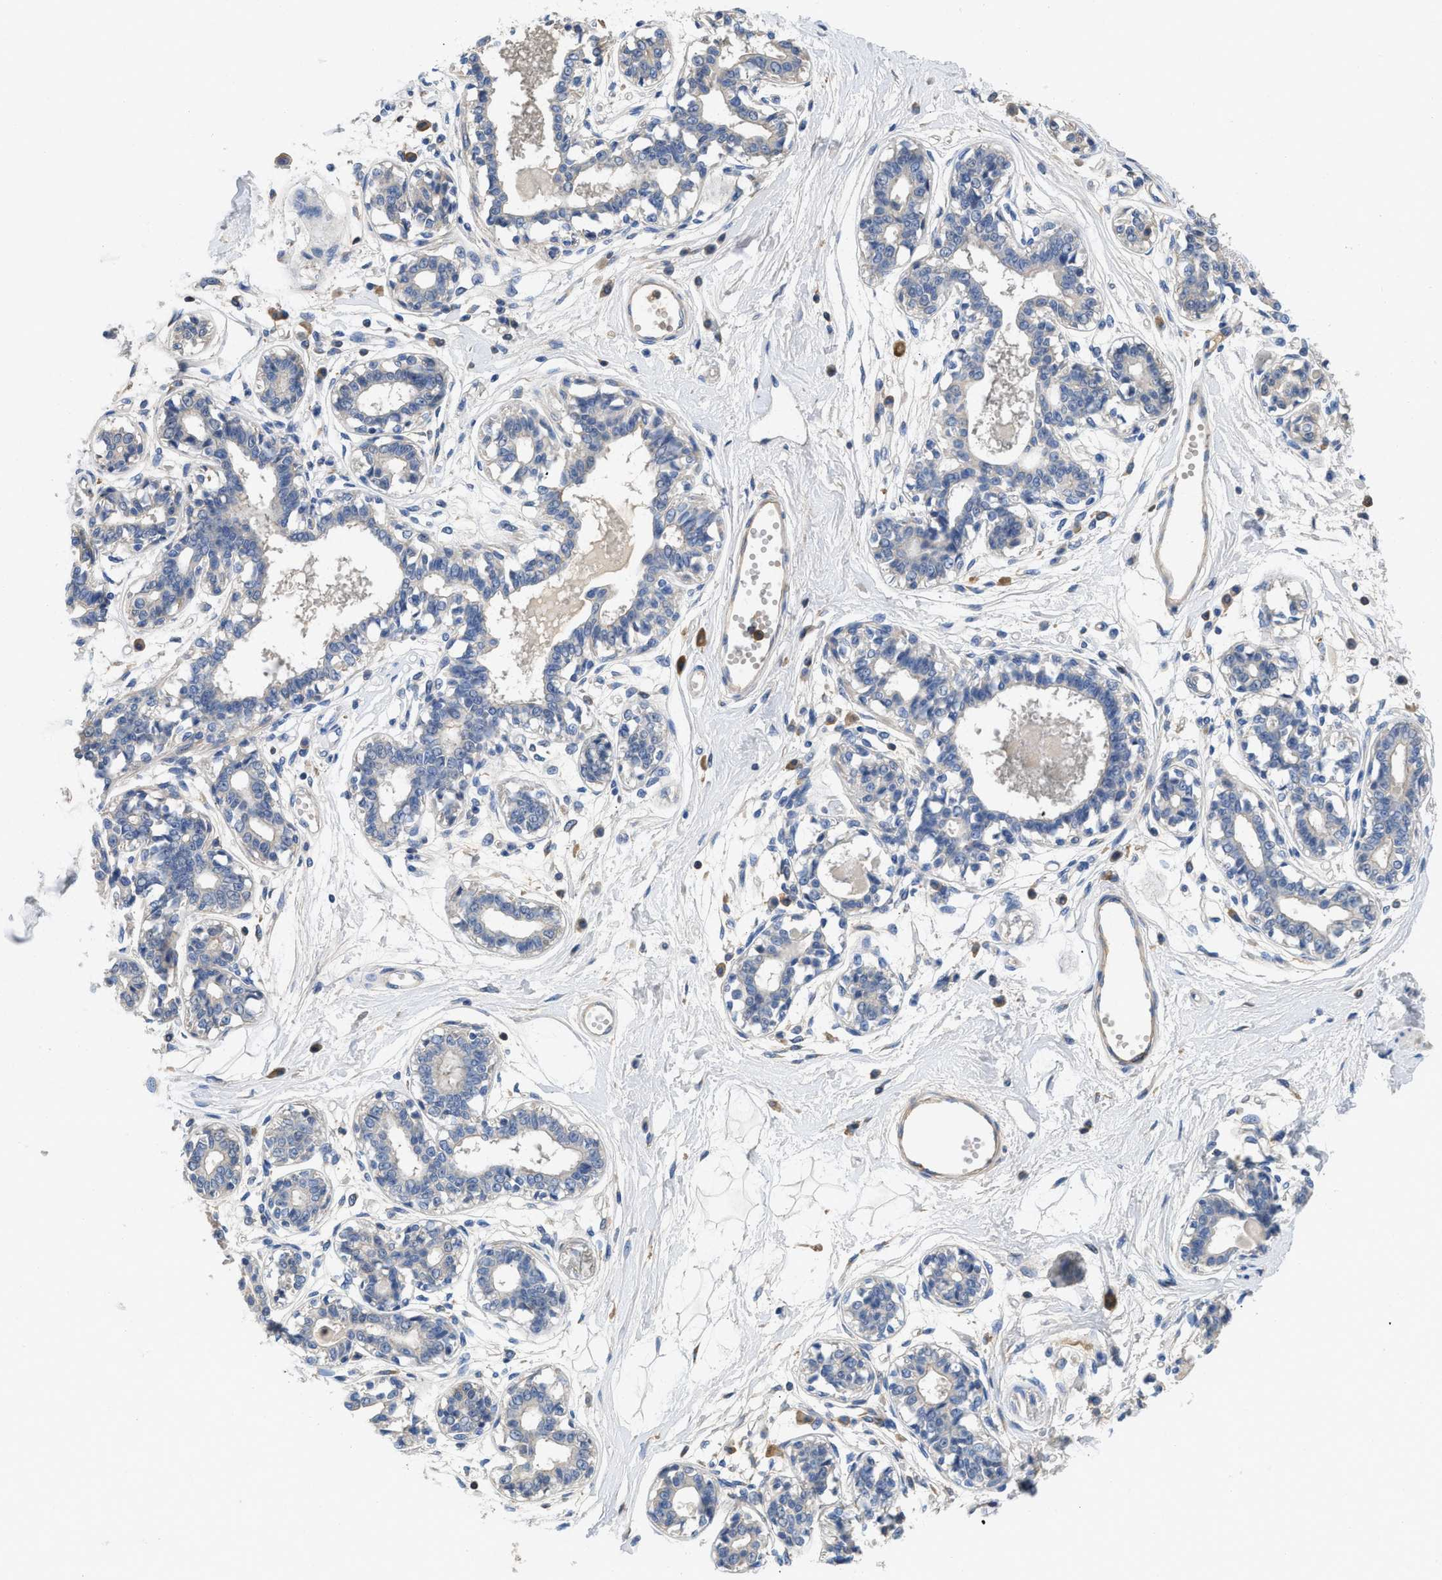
{"staining": {"intensity": "weak", "quantity": "<25%", "location": "cytoplasmic/membranous"}, "tissue": "breast", "cell_type": "Adipocytes", "image_type": "normal", "snomed": [{"axis": "morphology", "description": "Normal tissue, NOS"}, {"axis": "topography", "description": "Breast"}], "caption": "High magnification brightfield microscopy of unremarkable breast stained with DAB (brown) and counterstained with hematoxylin (blue): adipocytes show no significant staining.", "gene": "C1S", "patient": {"sex": "female", "age": 45}}